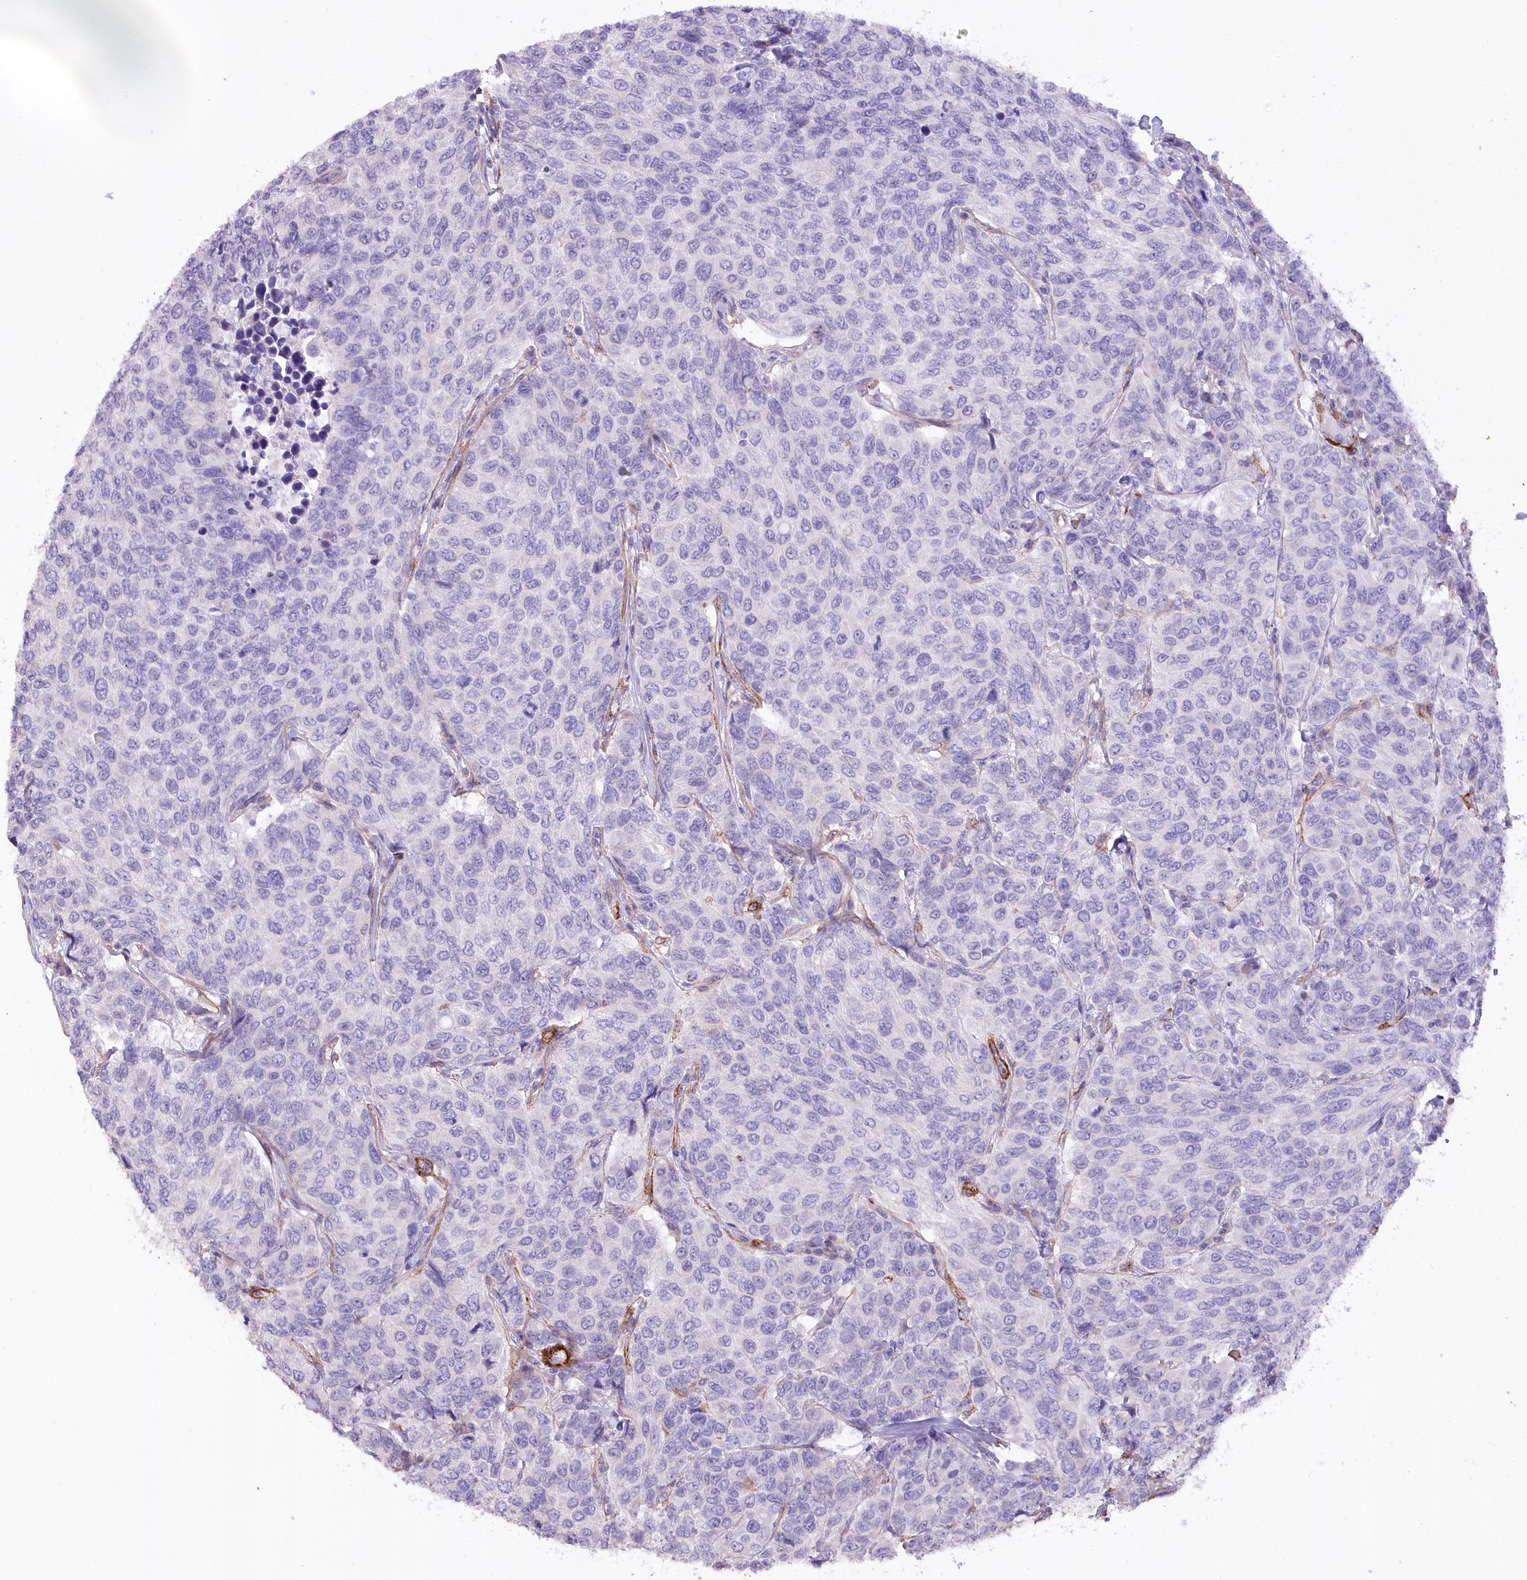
{"staining": {"intensity": "negative", "quantity": "none", "location": "none"}, "tissue": "breast cancer", "cell_type": "Tumor cells", "image_type": "cancer", "snomed": [{"axis": "morphology", "description": "Duct carcinoma"}, {"axis": "topography", "description": "Breast"}], "caption": "Immunohistochemical staining of breast cancer shows no significant expression in tumor cells.", "gene": "SYNPO2", "patient": {"sex": "female", "age": 55}}